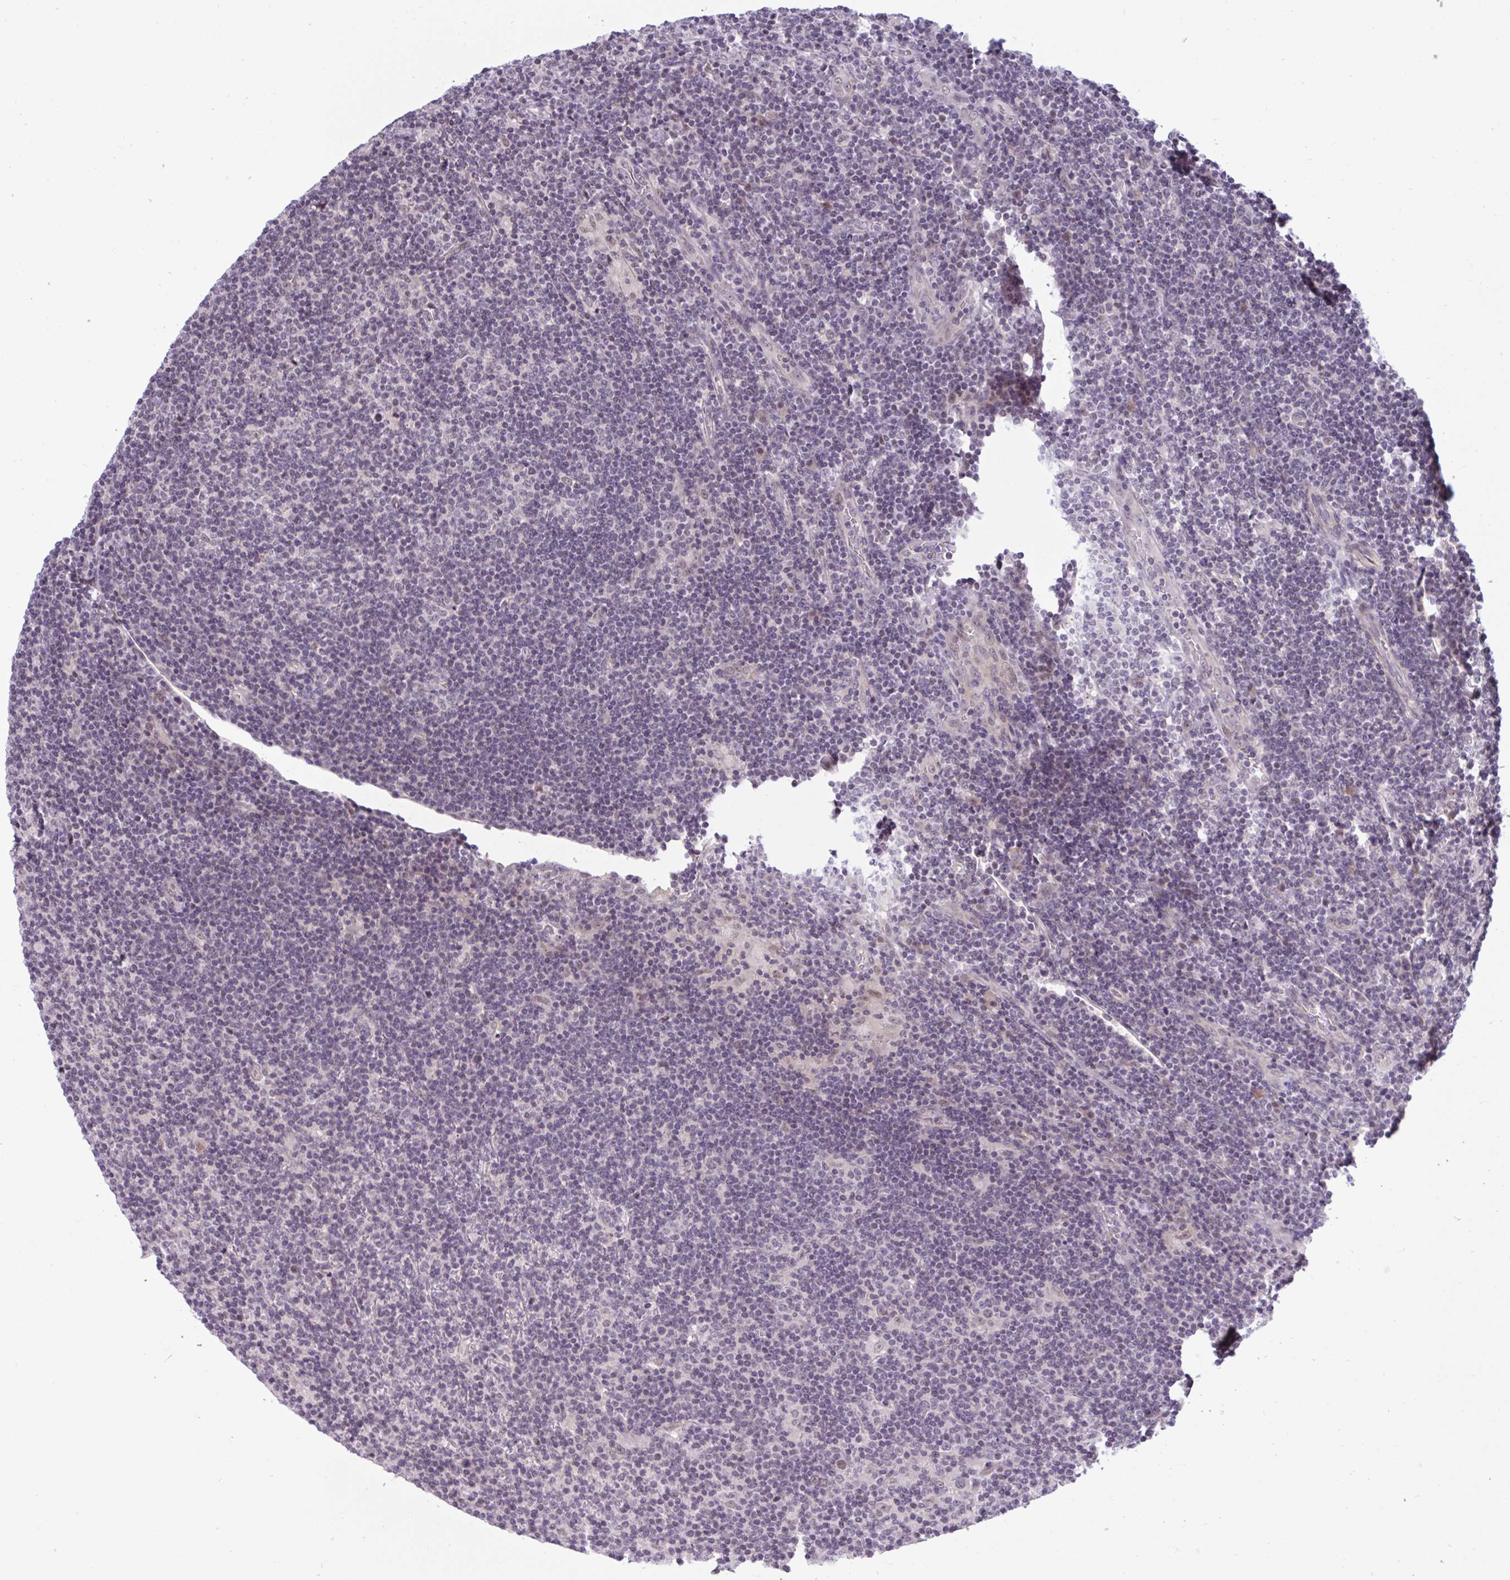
{"staining": {"intensity": "negative", "quantity": "none", "location": "none"}, "tissue": "lymphoma", "cell_type": "Tumor cells", "image_type": "cancer", "snomed": [{"axis": "morphology", "description": "Hodgkin's disease, NOS"}, {"axis": "topography", "description": "Lymph node"}], "caption": "IHC micrograph of Hodgkin's disease stained for a protein (brown), which demonstrates no positivity in tumor cells. (Stains: DAB immunohistochemistry with hematoxylin counter stain, Microscopy: brightfield microscopy at high magnification).", "gene": "TTC7B", "patient": {"sex": "male", "age": 40}}